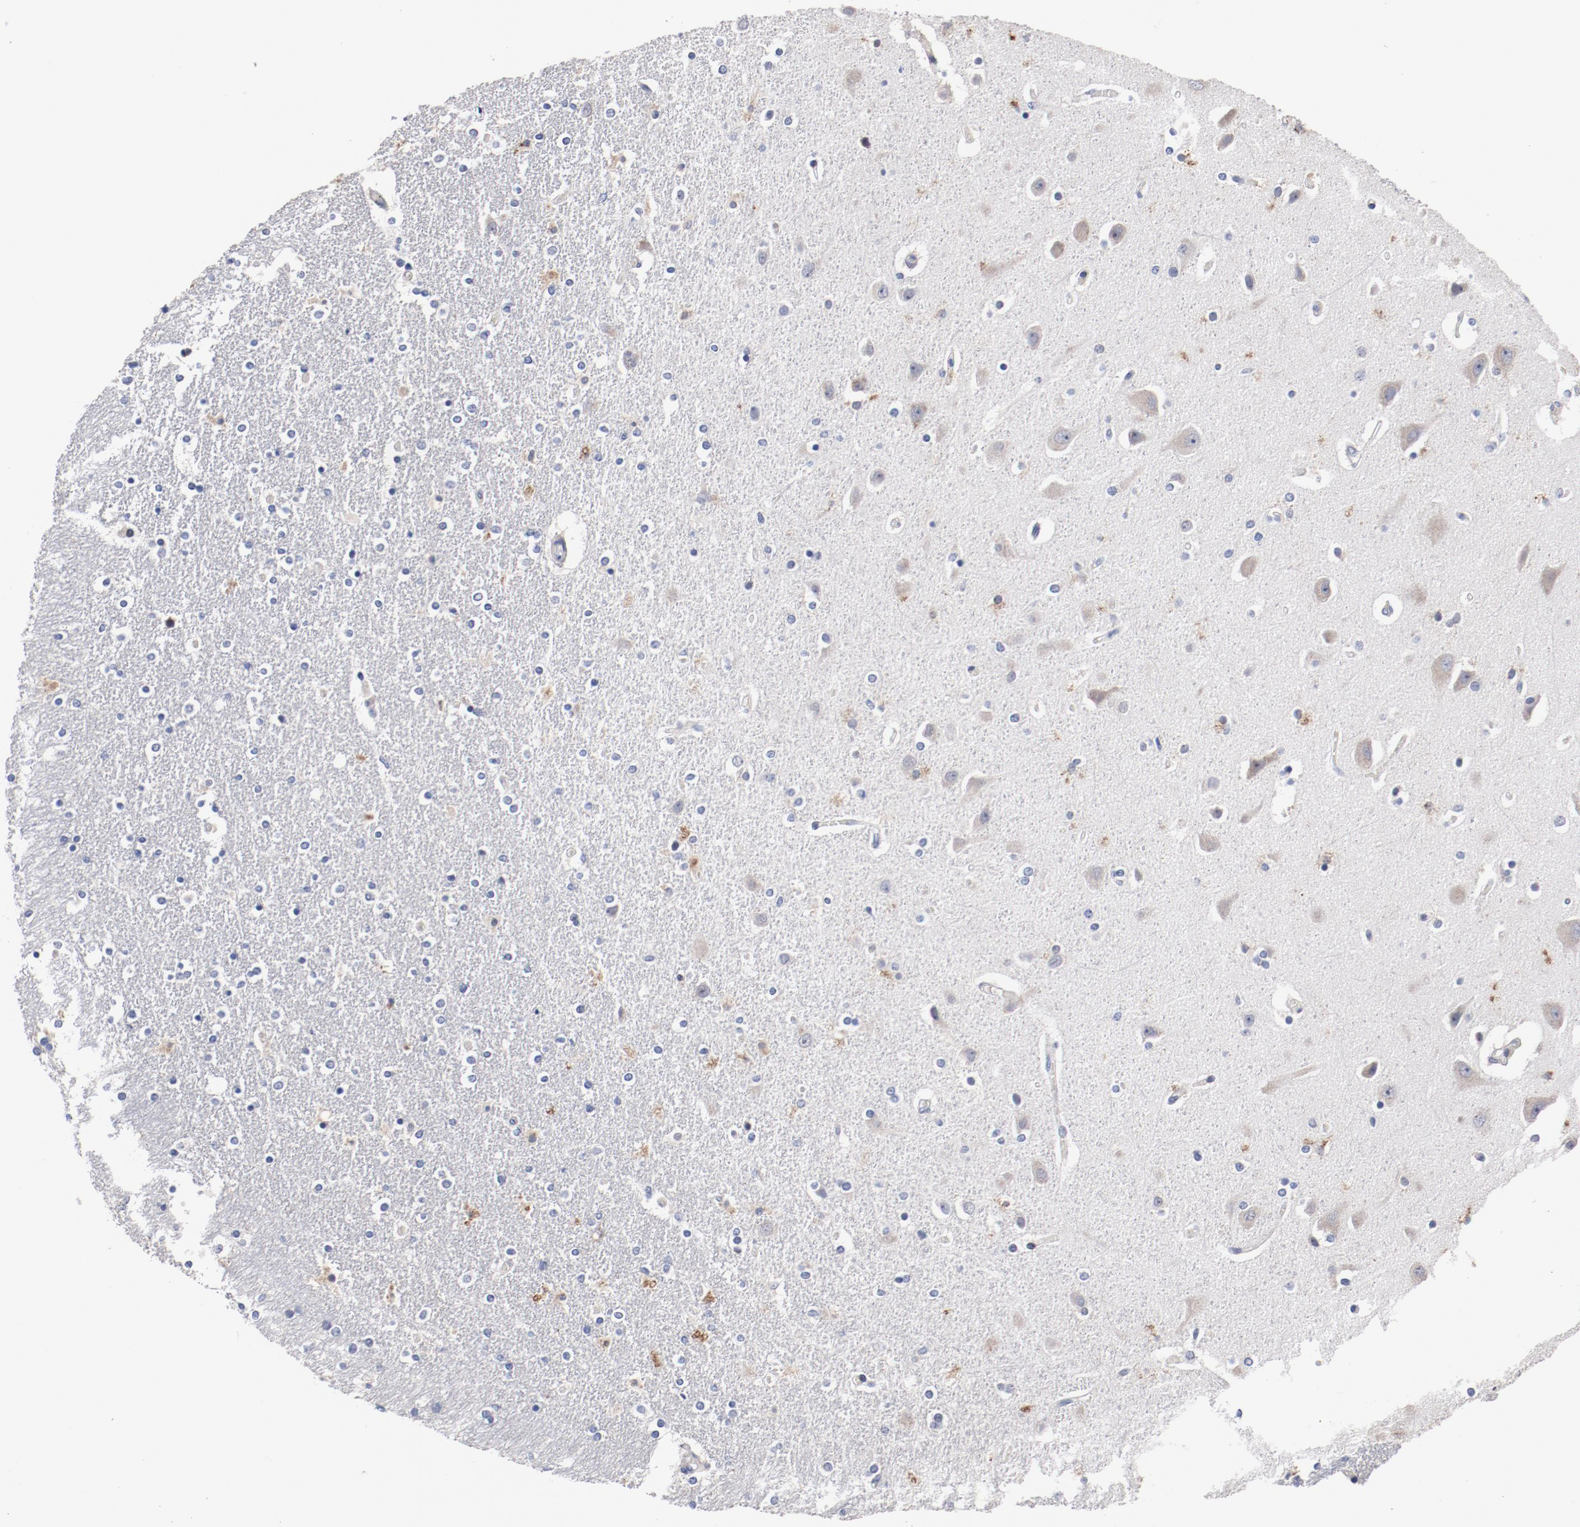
{"staining": {"intensity": "moderate", "quantity": "<25%", "location": "cytoplasmic/membranous"}, "tissue": "caudate", "cell_type": "Glial cells", "image_type": "normal", "snomed": [{"axis": "morphology", "description": "Normal tissue, NOS"}, {"axis": "topography", "description": "Lateral ventricle wall"}], "caption": "Moderate cytoplasmic/membranous expression for a protein is appreciated in approximately <25% of glial cells of unremarkable caudate using IHC.", "gene": "GPR143", "patient": {"sex": "female", "age": 54}}